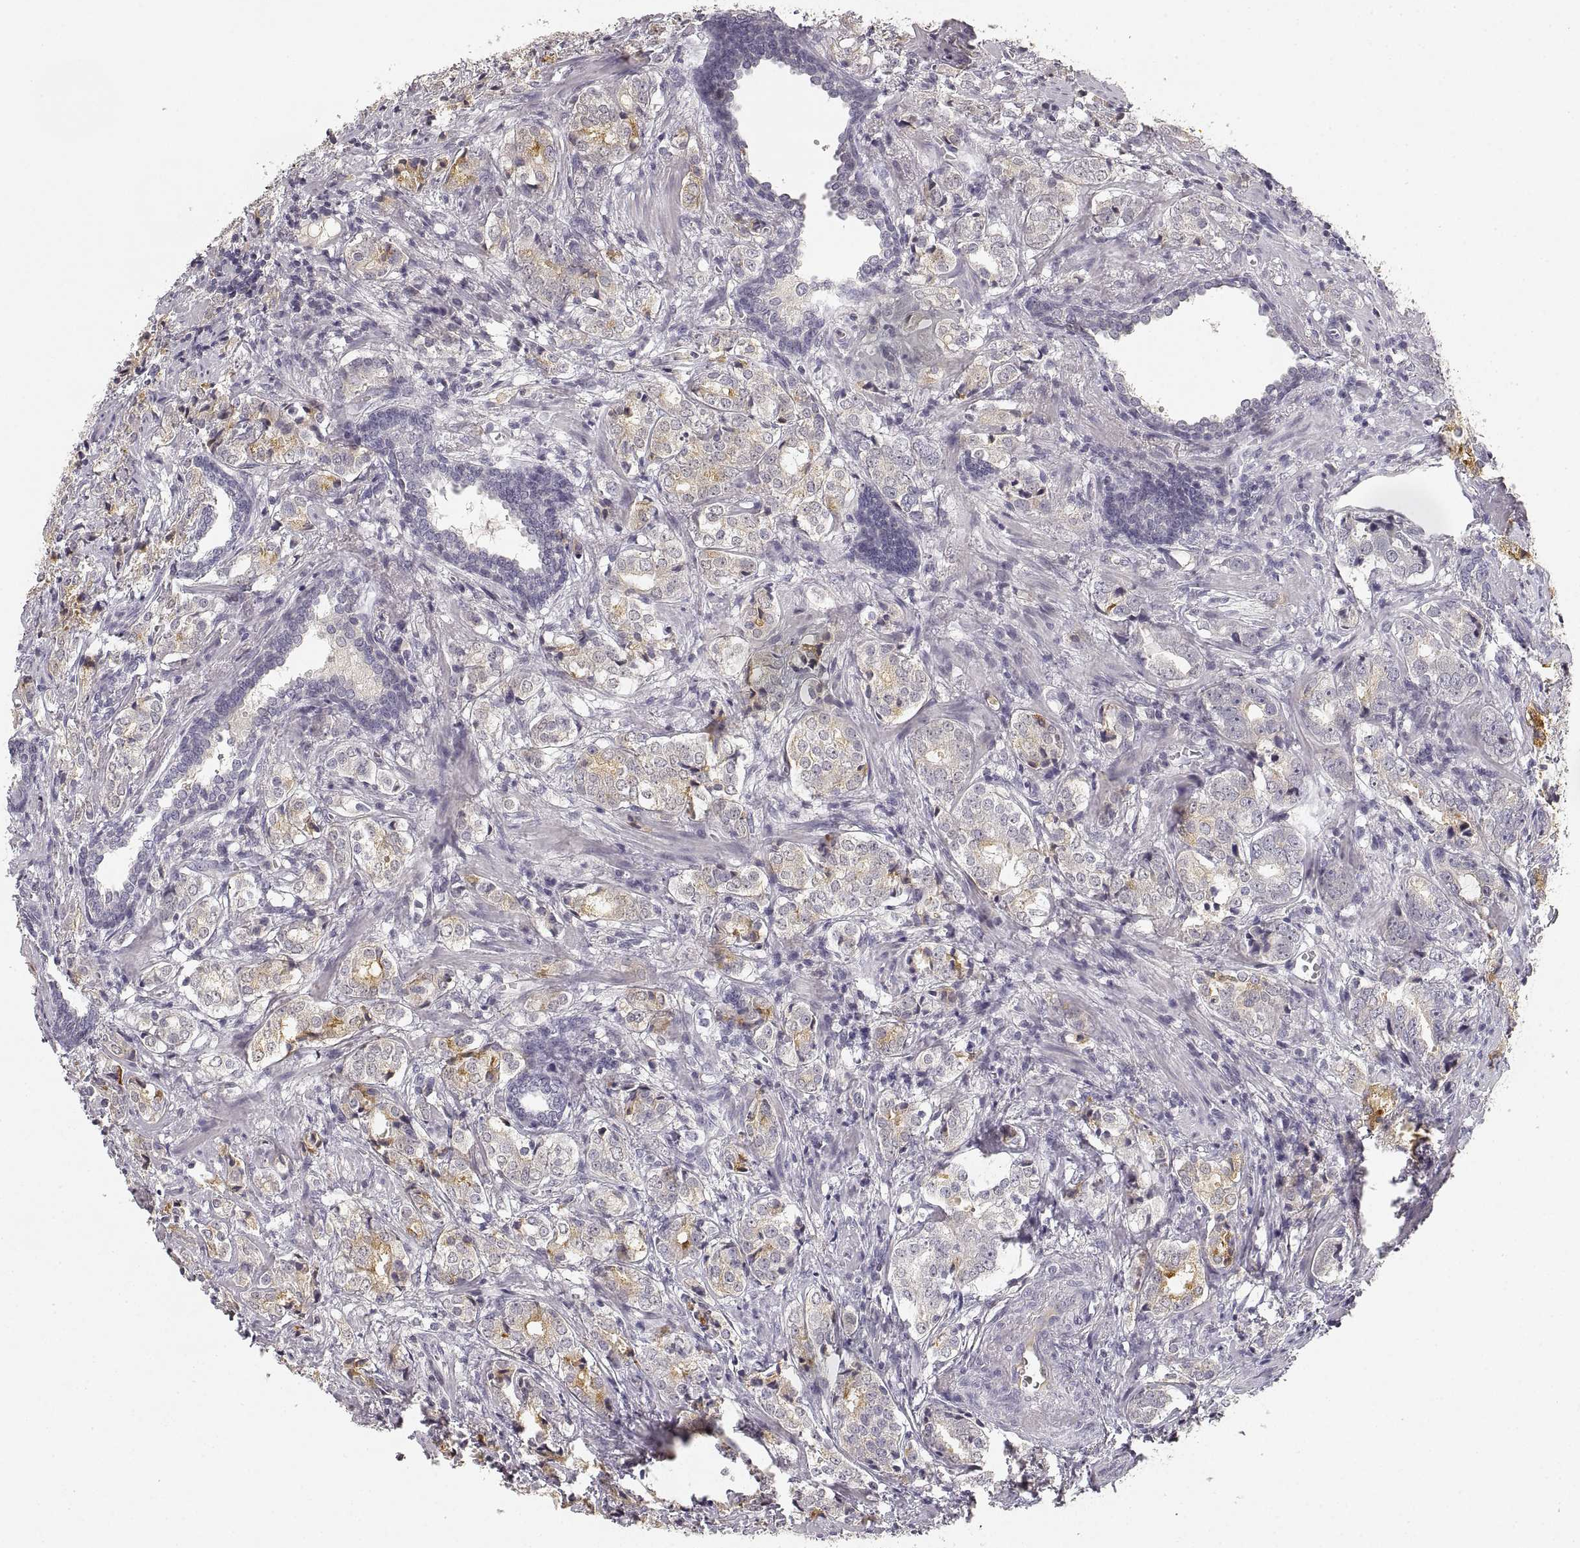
{"staining": {"intensity": "weak", "quantity": "25%-75%", "location": "cytoplasmic/membranous"}, "tissue": "prostate cancer", "cell_type": "Tumor cells", "image_type": "cancer", "snomed": [{"axis": "morphology", "description": "Adenocarcinoma, NOS"}, {"axis": "topography", "description": "Prostate and seminal vesicle, NOS"}], "caption": "Human prostate adenocarcinoma stained with a brown dye shows weak cytoplasmic/membranous positive expression in approximately 25%-75% of tumor cells.", "gene": "RUNDC3A", "patient": {"sex": "male", "age": 63}}